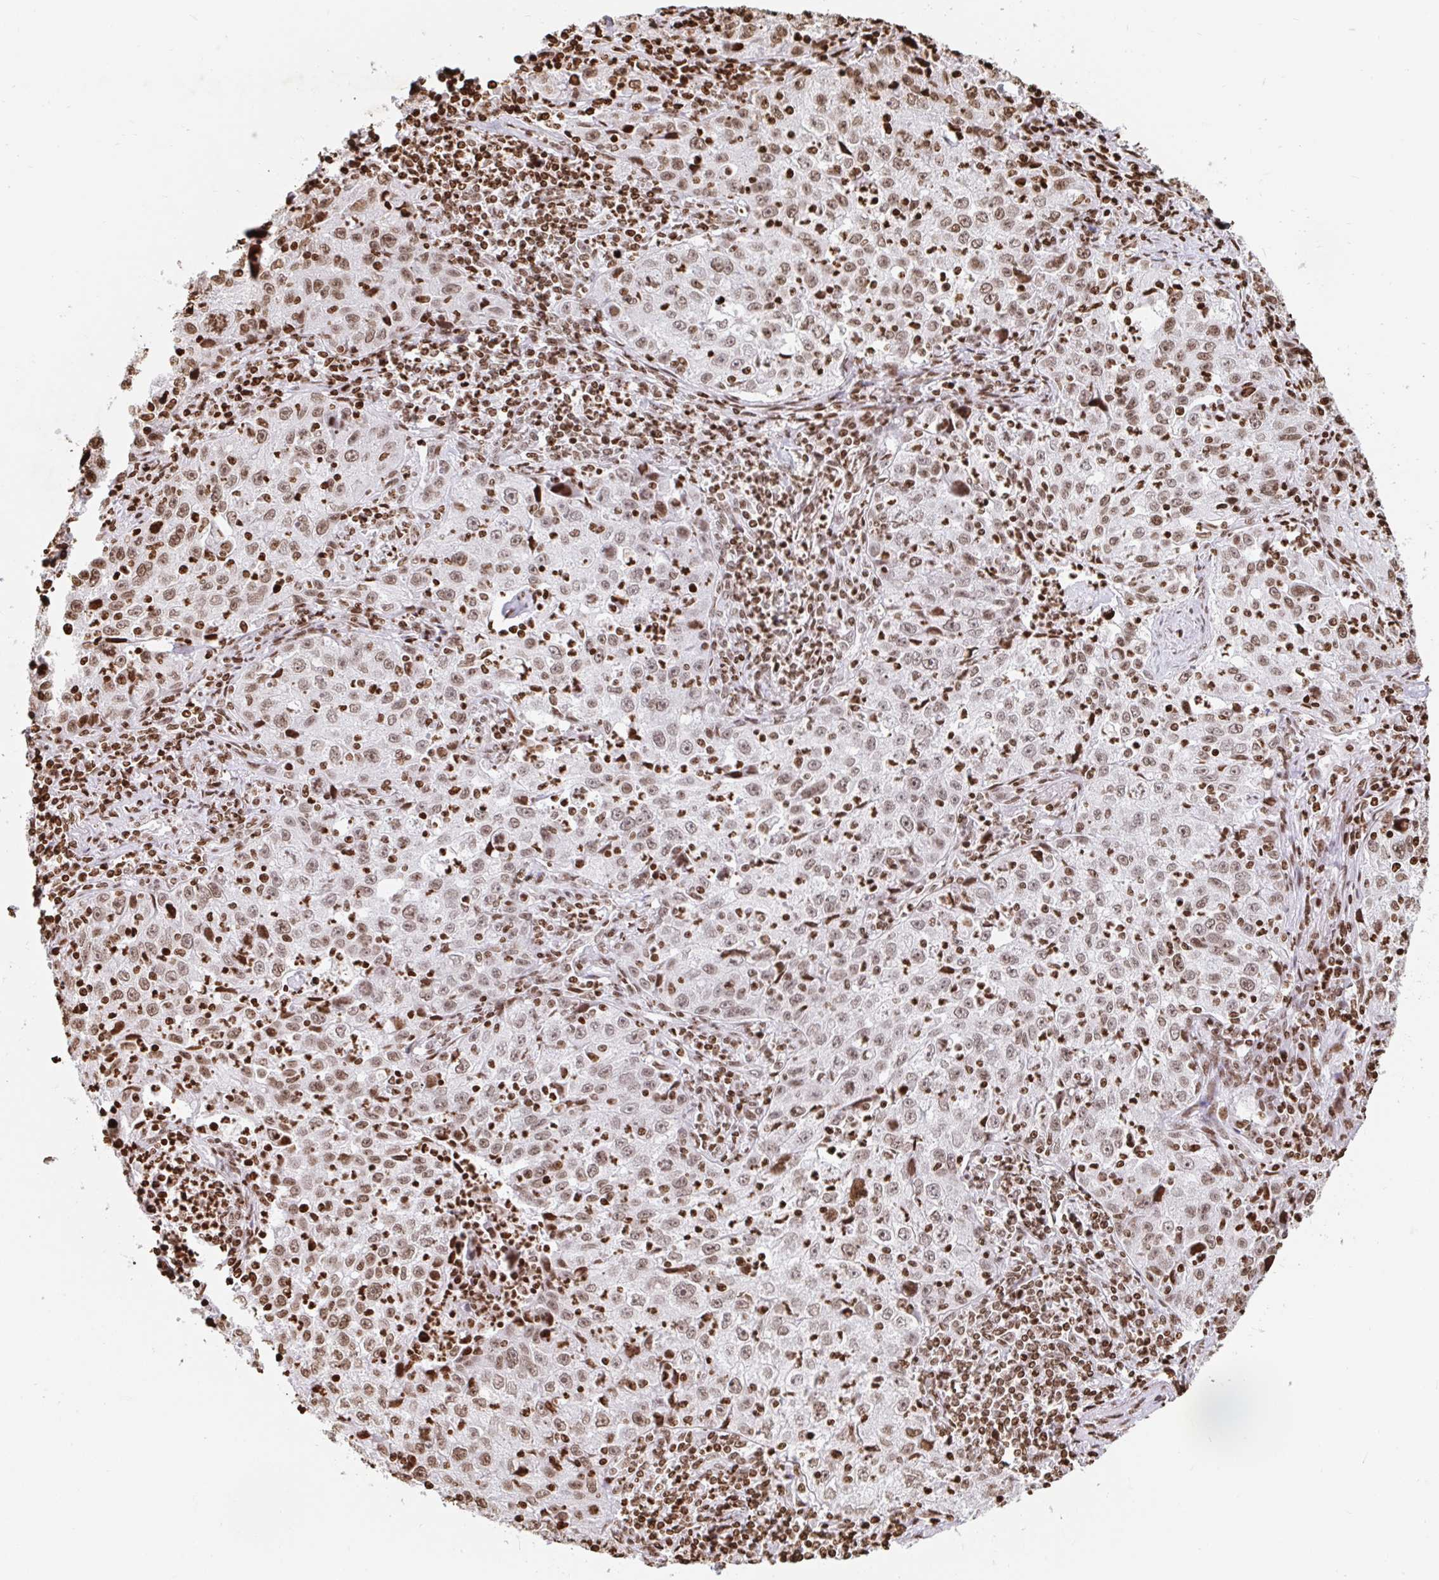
{"staining": {"intensity": "moderate", "quantity": ">75%", "location": "nuclear"}, "tissue": "lung cancer", "cell_type": "Tumor cells", "image_type": "cancer", "snomed": [{"axis": "morphology", "description": "Squamous cell carcinoma, NOS"}, {"axis": "topography", "description": "Lung"}], "caption": "Approximately >75% of tumor cells in squamous cell carcinoma (lung) exhibit moderate nuclear protein expression as visualized by brown immunohistochemical staining.", "gene": "H2BC5", "patient": {"sex": "male", "age": 71}}